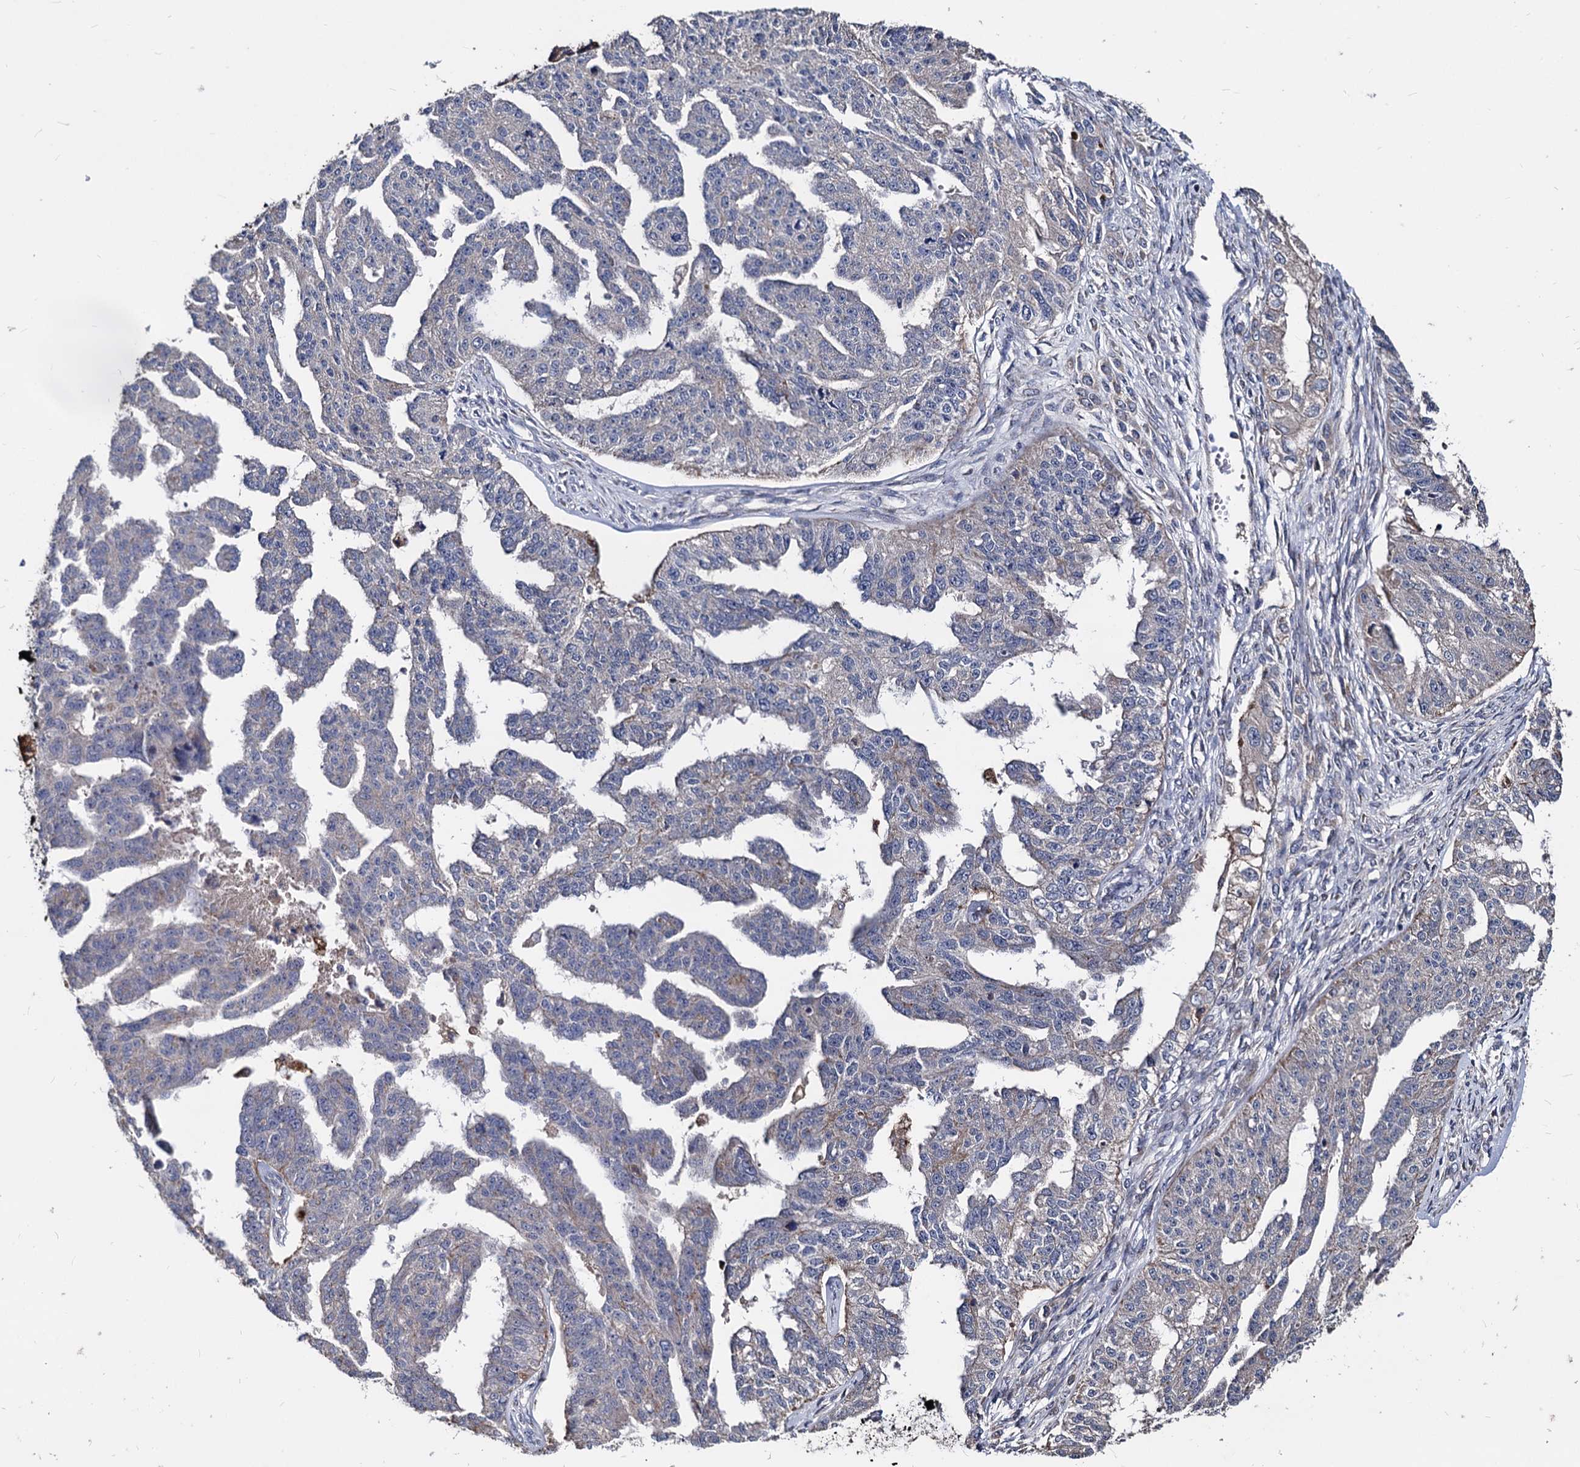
{"staining": {"intensity": "negative", "quantity": "none", "location": "none"}, "tissue": "ovarian cancer", "cell_type": "Tumor cells", "image_type": "cancer", "snomed": [{"axis": "morphology", "description": "Cystadenocarcinoma, serous, NOS"}, {"axis": "topography", "description": "Ovary"}], "caption": "This is a image of IHC staining of serous cystadenocarcinoma (ovarian), which shows no staining in tumor cells.", "gene": "SMAGP", "patient": {"sex": "female", "age": 58}}